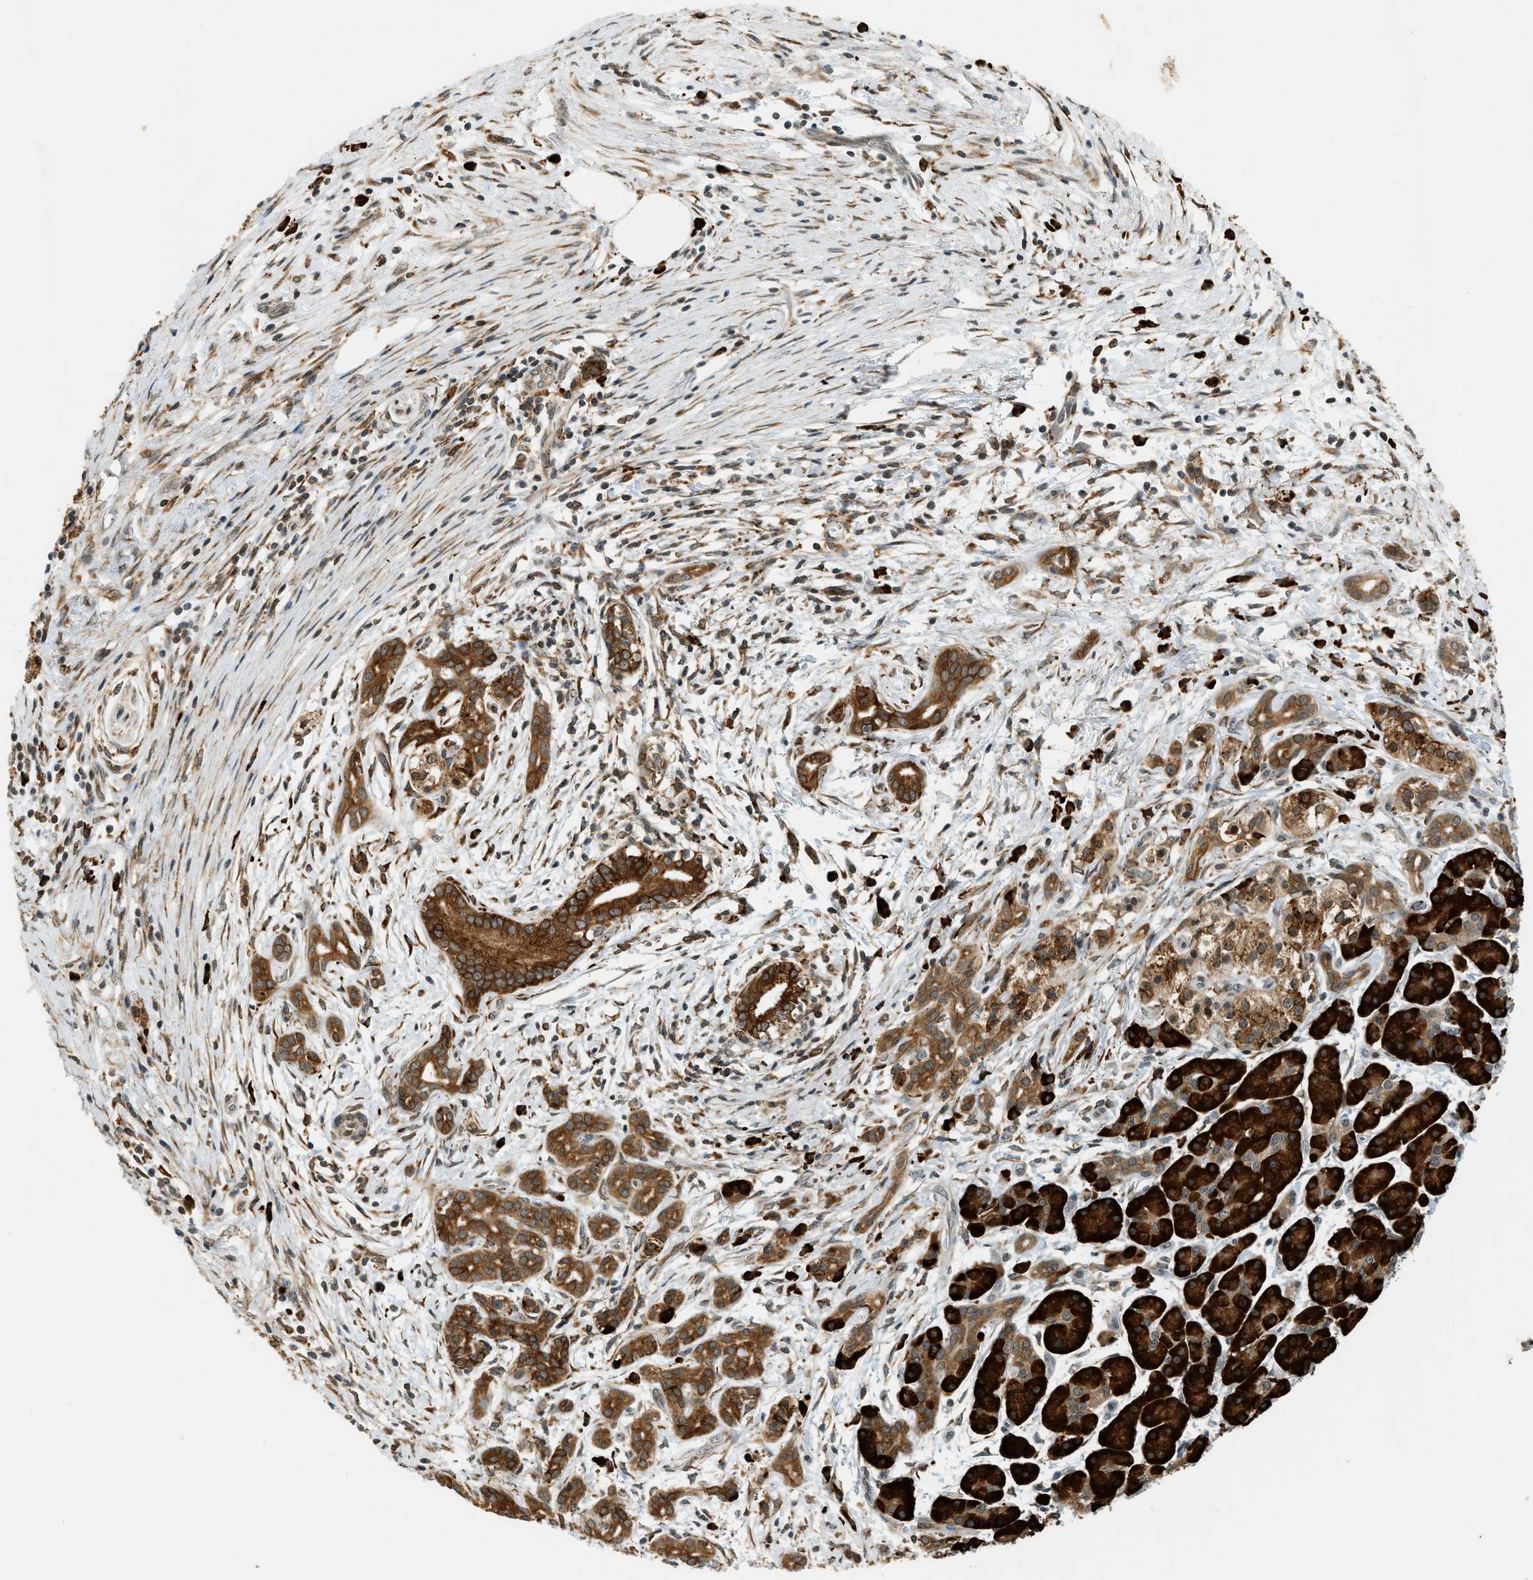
{"staining": {"intensity": "strong", "quantity": ">75%", "location": "cytoplasmic/membranous"}, "tissue": "pancreatic cancer", "cell_type": "Tumor cells", "image_type": "cancer", "snomed": [{"axis": "morphology", "description": "Adenocarcinoma, NOS"}, {"axis": "topography", "description": "Pancreas"}], "caption": "Pancreatic cancer (adenocarcinoma) stained with immunohistochemistry (IHC) displays strong cytoplasmic/membranous staining in approximately >75% of tumor cells. Using DAB (3,3'-diaminobenzidine) (brown) and hematoxylin (blue) stains, captured at high magnification using brightfield microscopy.", "gene": "SEMA4D", "patient": {"sex": "female", "age": 70}}